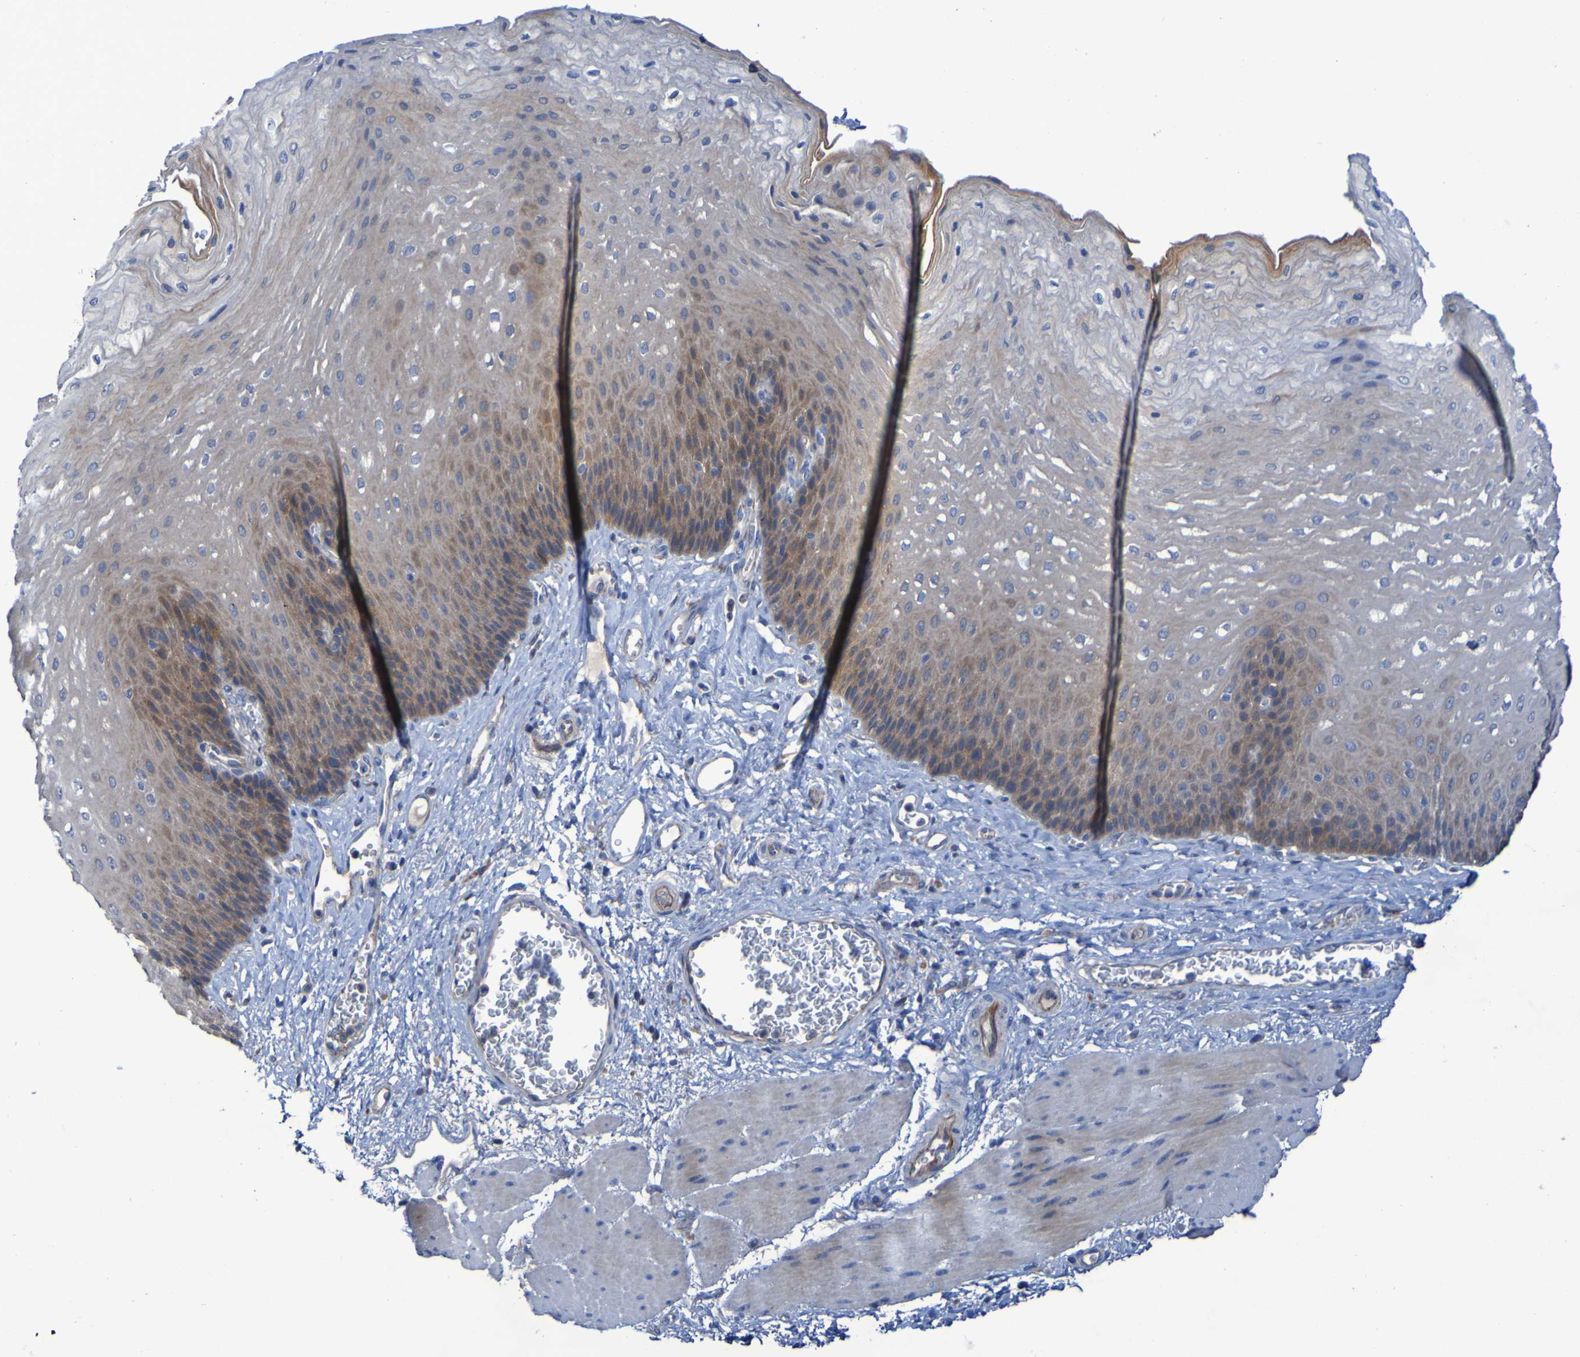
{"staining": {"intensity": "moderate", "quantity": "25%-75%", "location": "cytoplasmic/membranous"}, "tissue": "esophagus", "cell_type": "Squamous epithelial cells", "image_type": "normal", "snomed": [{"axis": "morphology", "description": "Normal tissue, NOS"}, {"axis": "topography", "description": "Esophagus"}], "caption": "Human esophagus stained for a protein (brown) reveals moderate cytoplasmic/membranous positive staining in approximately 25%-75% of squamous epithelial cells.", "gene": "ARHGEF16", "patient": {"sex": "female", "age": 72}}